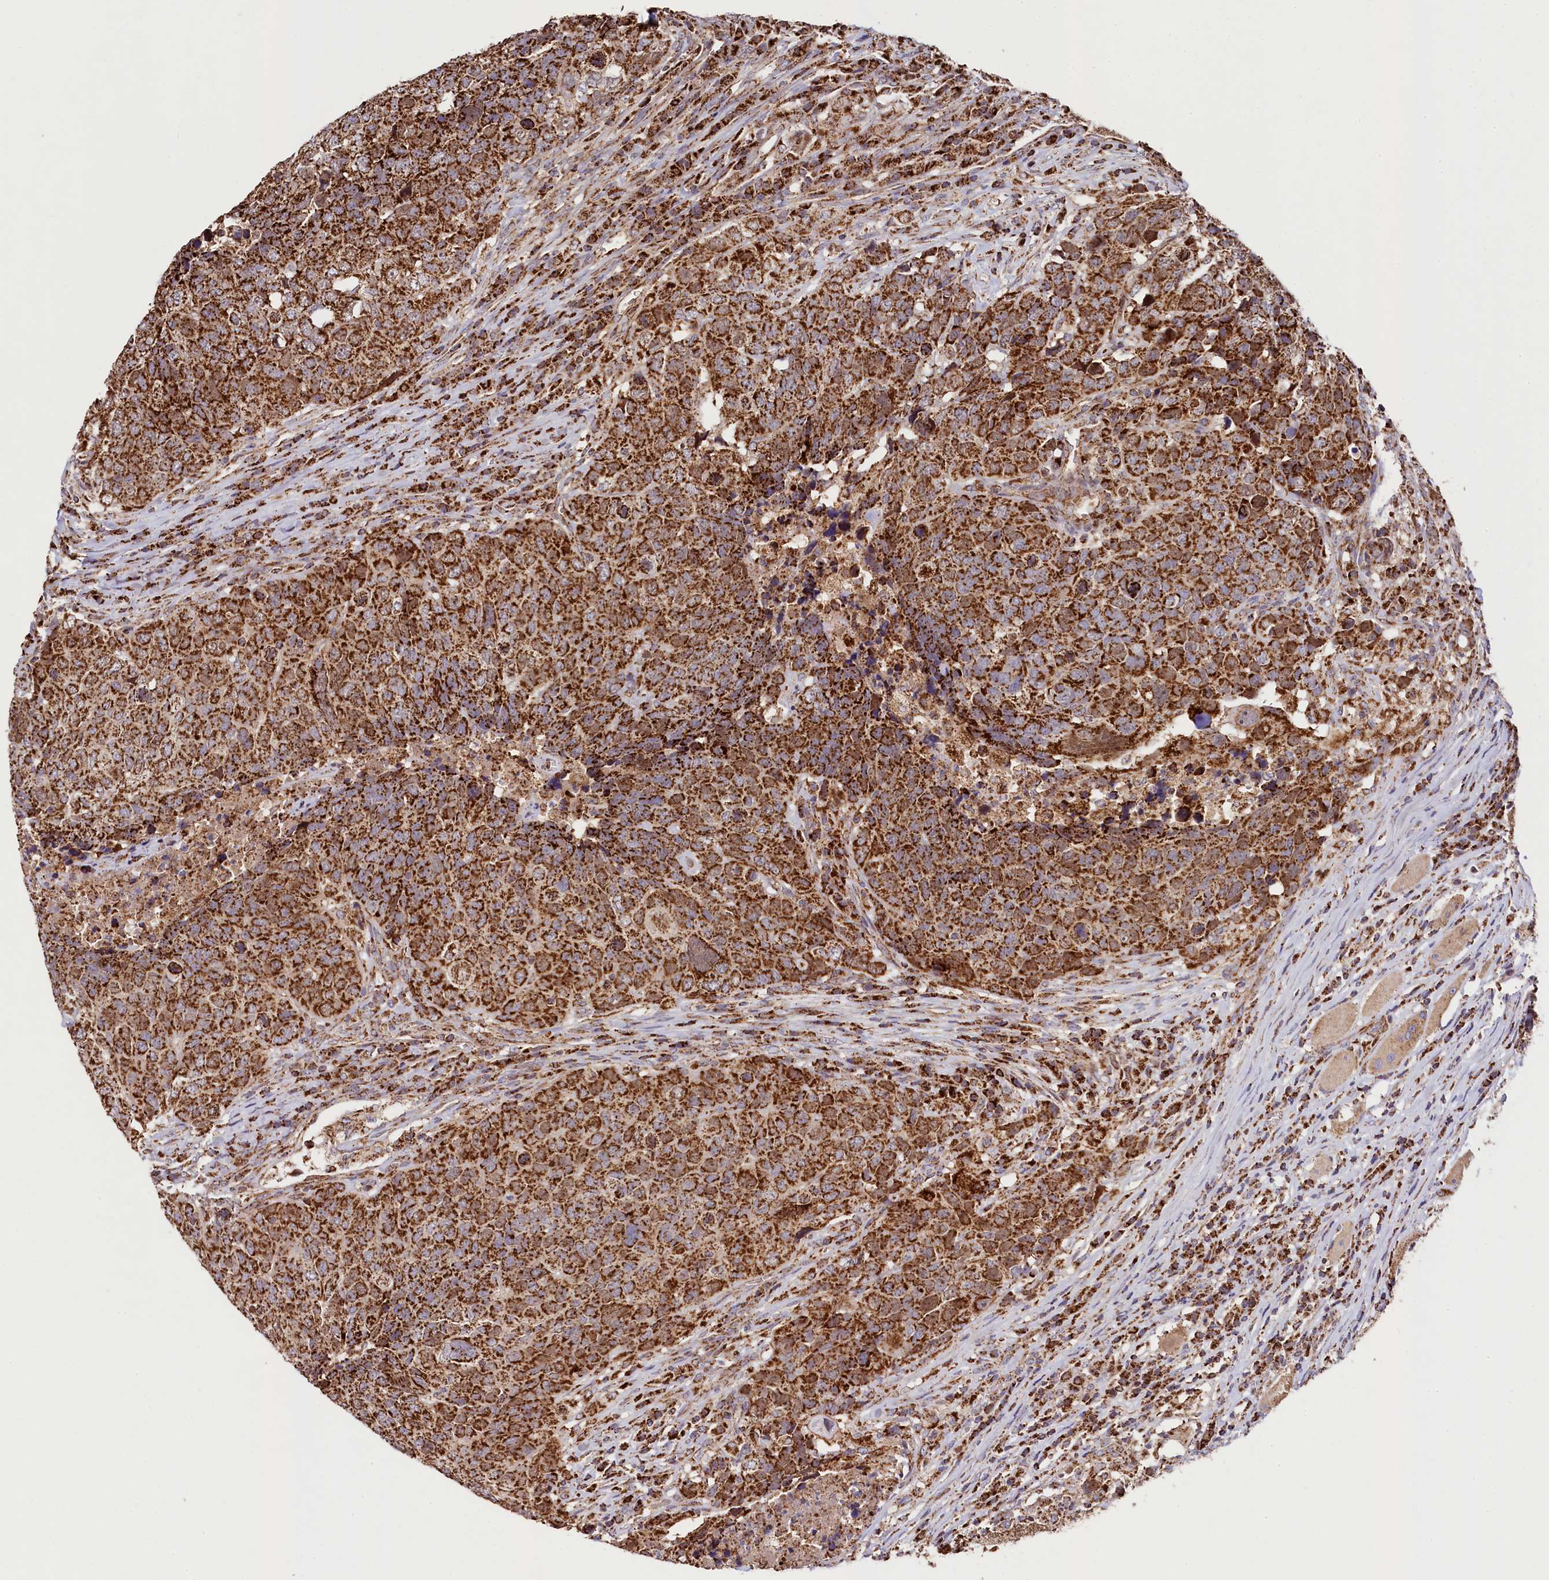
{"staining": {"intensity": "strong", "quantity": ">75%", "location": "cytoplasmic/membranous"}, "tissue": "head and neck cancer", "cell_type": "Tumor cells", "image_type": "cancer", "snomed": [{"axis": "morphology", "description": "Squamous cell carcinoma, NOS"}, {"axis": "topography", "description": "Head-Neck"}], "caption": "Immunohistochemistry (IHC) of head and neck cancer displays high levels of strong cytoplasmic/membranous expression in about >75% of tumor cells. (DAB (3,3'-diaminobenzidine) IHC with brightfield microscopy, high magnification).", "gene": "CLYBL", "patient": {"sex": "male", "age": 66}}